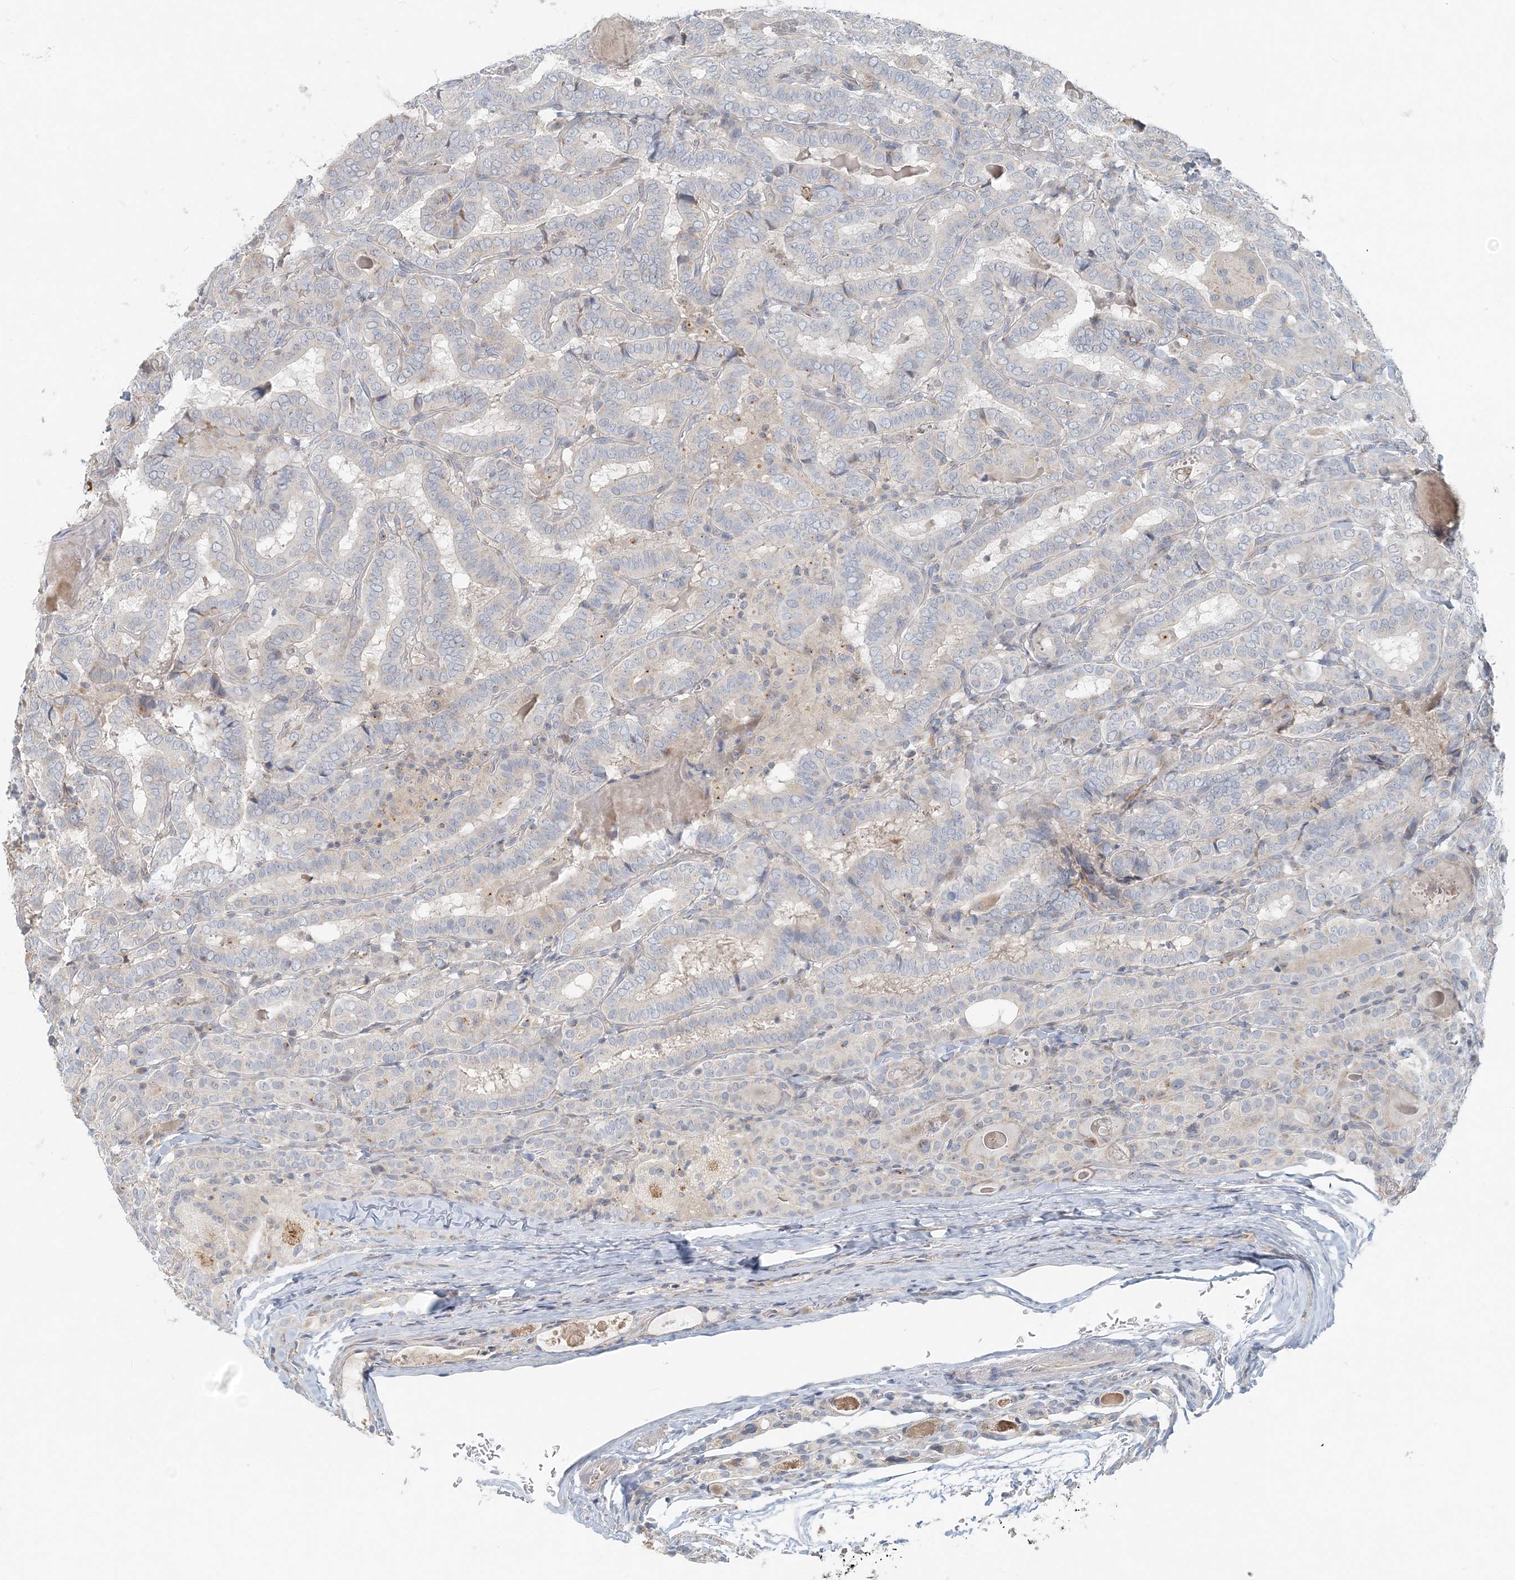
{"staining": {"intensity": "negative", "quantity": "none", "location": "none"}, "tissue": "thyroid cancer", "cell_type": "Tumor cells", "image_type": "cancer", "snomed": [{"axis": "morphology", "description": "Papillary adenocarcinoma, NOS"}, {"axis": "topography", "description": "Thyroid gland"}], "caption": "Thyroid cancer (papillary adenocarcinoma) stained for a protein using IHC demonstrates no positivity tumor cells.", "gene": "NAA11", "patient": {"sex": "female", "age": 72}}